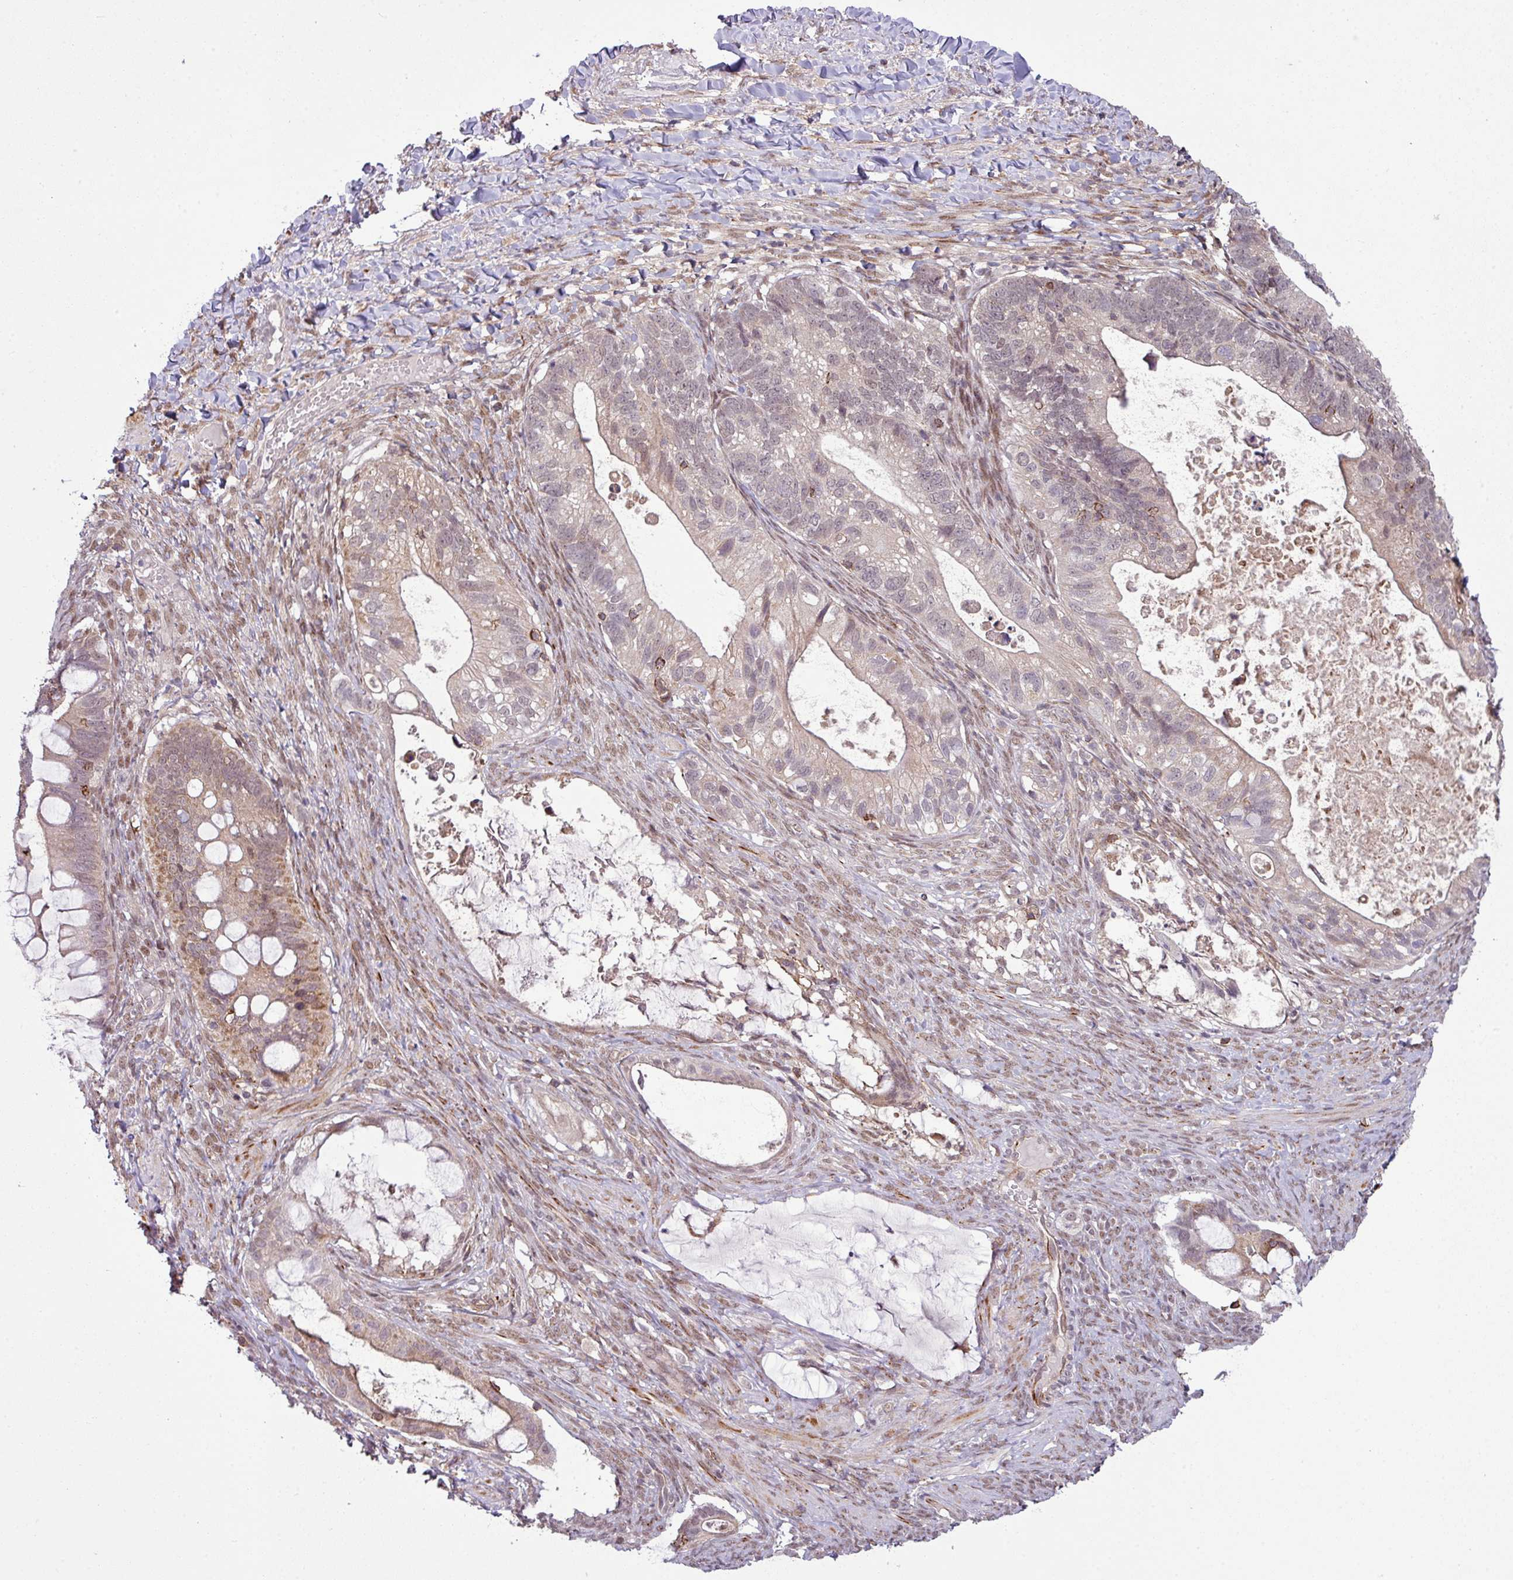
{"staining": {"intensity": "moderate", "quantity": "<25%", "location": "cytoplasmic/membranous"}, "tissue": "ovarian cancer", "cell_type": "Tumor cells", "image_type": "cancer", "snomed": [{"axis": "morphology", "description": "Cystadenocarcinoma, mucinous, NOS"}, {"axis": "topography", "description": "Ovary"}], "caption": "Moderate cytoplasmic/membranous positivity for a protein is appreciated in about <25% of tumor cells of ovarian cancer (mucinous cystadenocarcinoma) using immunohistochemistry.", "gene": "ZC2HC1C", "patient": {"sex": "female", "age": 61}}